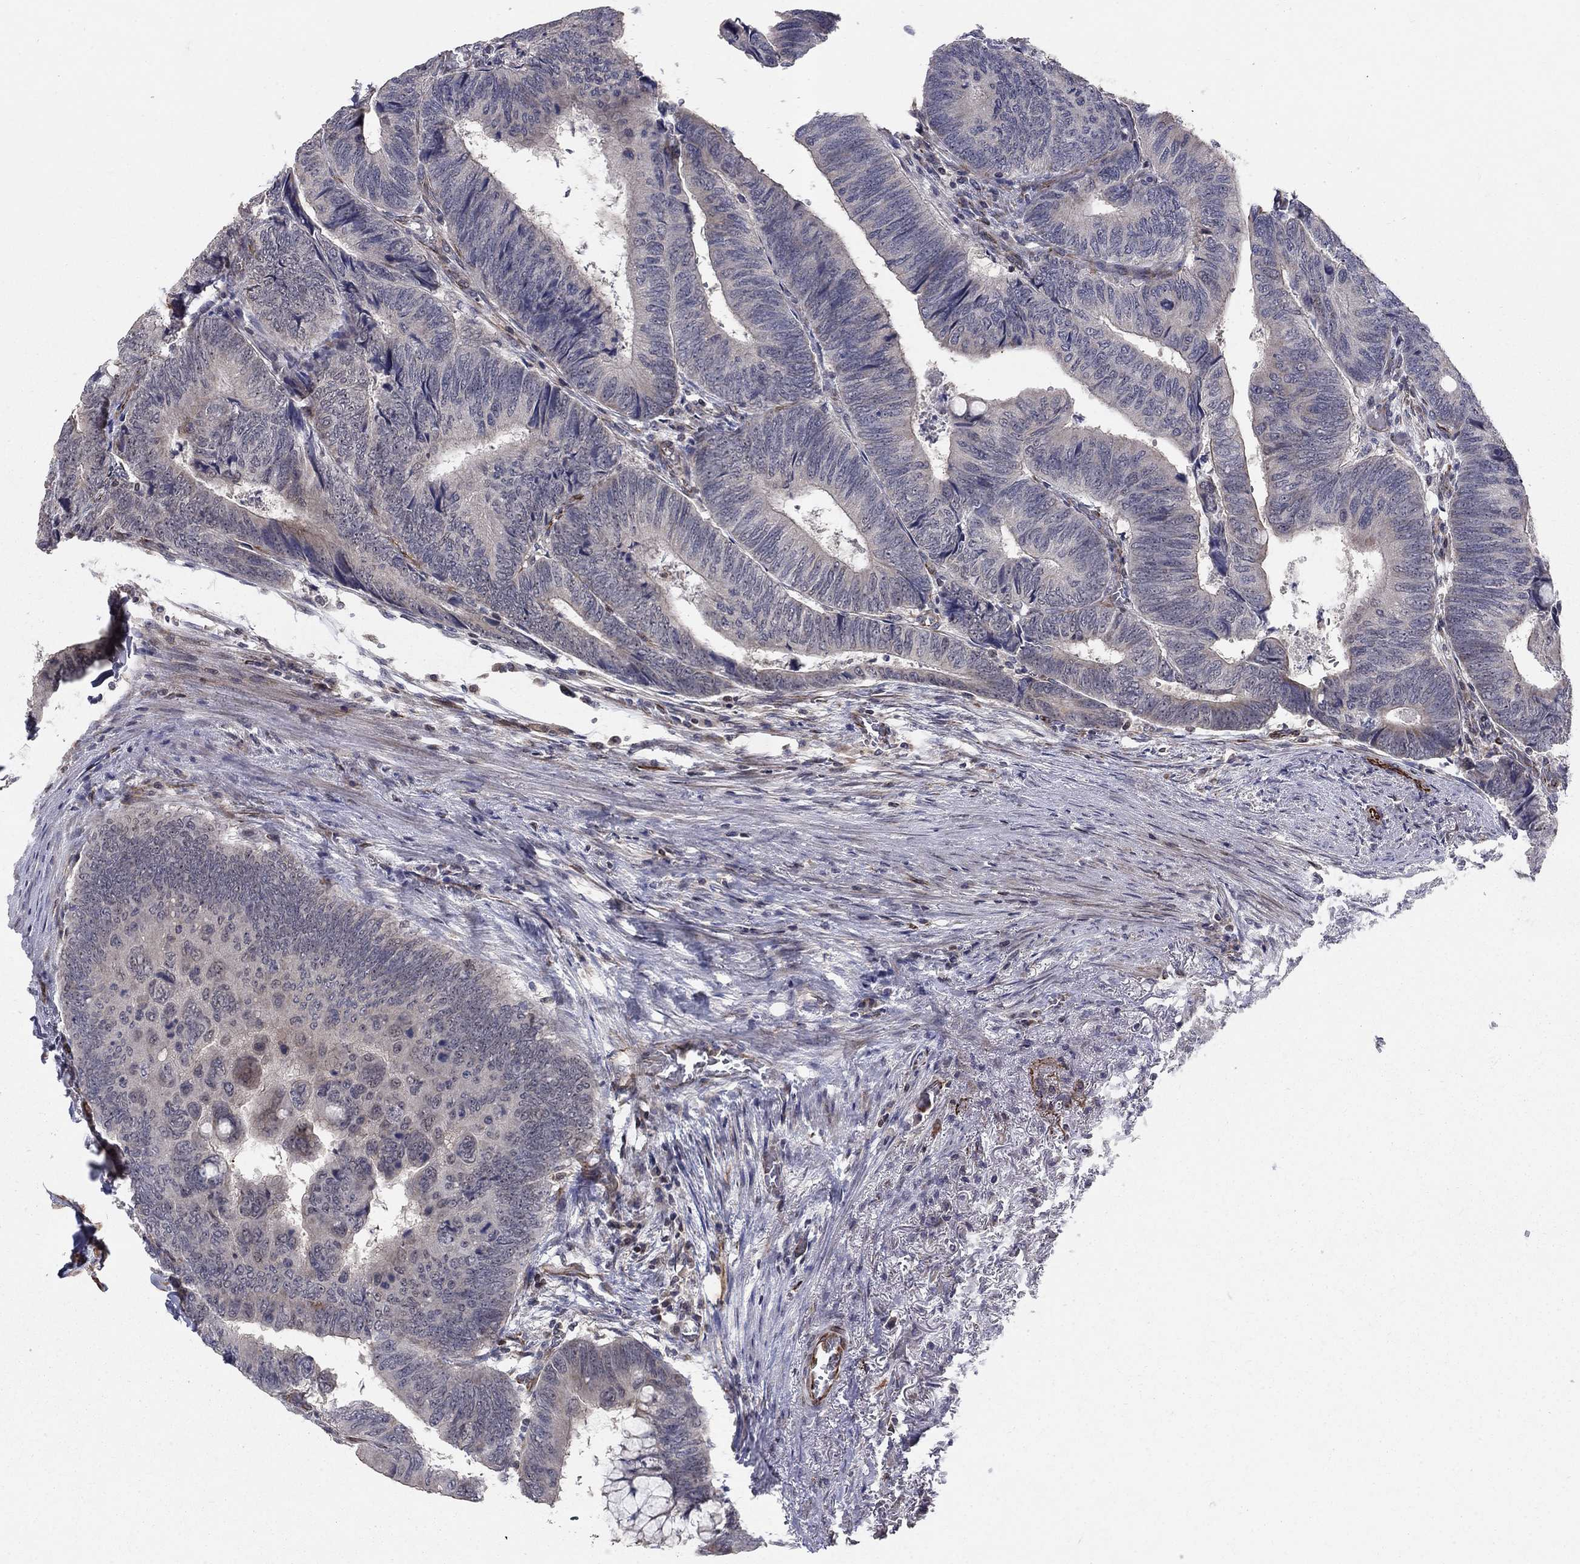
{"staining": {"intensity": "negative", "quantity": "none", "location": "none"}, "tissue": "colorectal cancer", "cell_type": "Tumor cells", "image_type": "cancer", "snomed": [{"axis": "morphology", "description": "Normal tissue, NOS"}, {"axis": "morphology", "description": "Adenocarcinoma, NOS"}, {"axis": "topography", "description": "Rectum"}, {"axis": "topography", "description": "Peripheral nerve tissue"}], "caption": "IHC of human adenocarcinoma (colorectal) displays no staining in tumor cells.", "gene": "MSRA", "patient": {"sex": "male", "age": 92}}